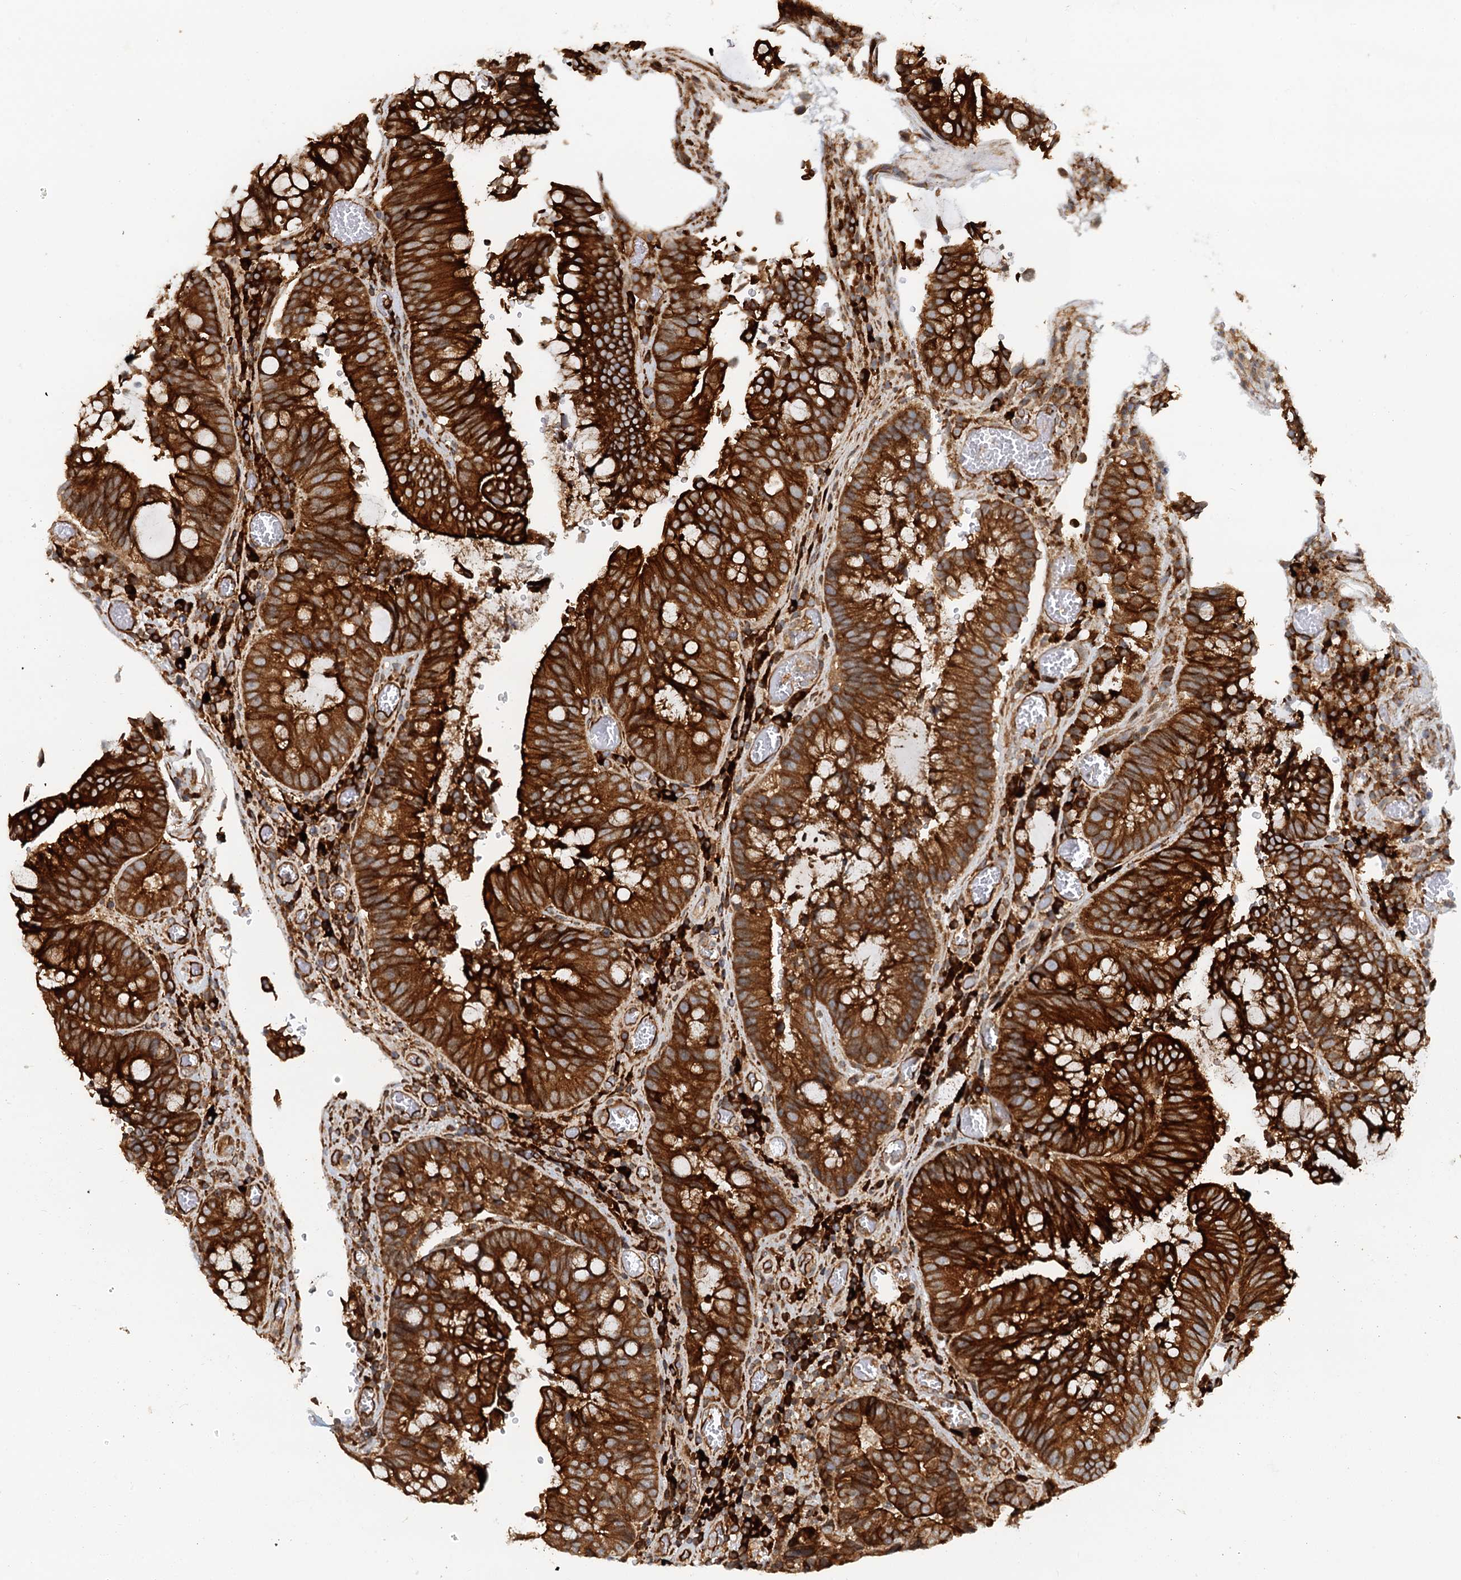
{"staining": {"intensity": "strong", "quantity": ">75%", "location": "cytoplasmic/membranous"}, "tissue": "colorectal cancer", "cell_type": "Tumor cells", "image_type": "cancer", "snomed": [{"axis": "morphology", "description": "Adenocarcinoma, NOS"}, {"axis": "topography", "description": "Rectum"}], "caption": "Strong cytoplasmic/membranous protein staining is identified in about >75% of tumor cells in adenocarcinoma (colorectal). The protein of interest is stained brown, and the nuclei are stained in blue (DAB (3,3'-diaminobenzidine) IHC with brightfield microscopy, high magnification).", "gene": "NIPAL3", "patient": {"sex": "male", "age": 69}}